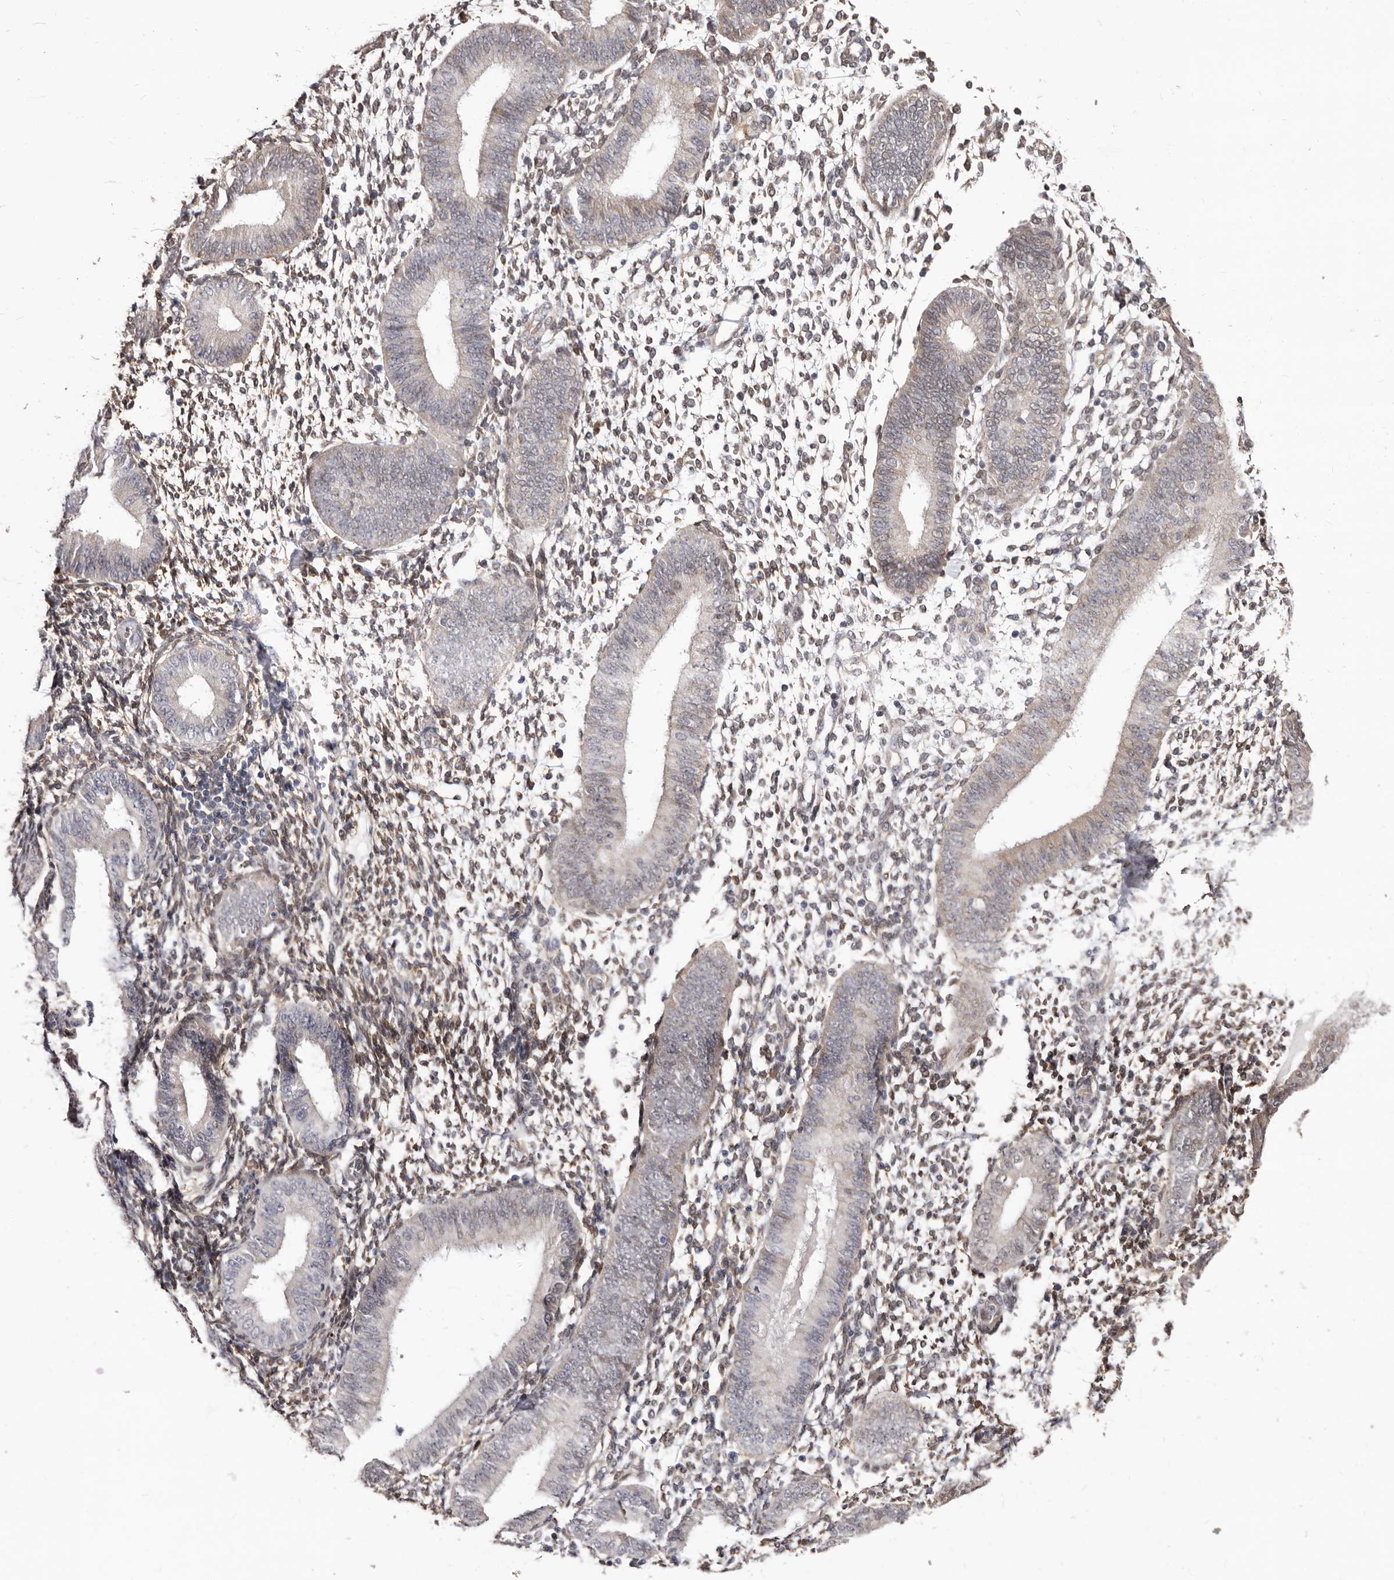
{"staining": {"intensity": "weak", "quantity": "25%-75%", "location": "cytoplasmic/membranous"}, "tissue": "endometrium", "cell_type": "Cells in endometrial stroma", "image_type": "normal", "snomed": [{"axis": "morphology", "description": "Normal tissue, NOS"}, {"axis": "topography", "description": "Uterus"}, {"axis": "topography", "description": "Endometrium"}], "caption": "Protein expression by IHC reveals weak cytoplasmic/membranous expression in about 25%-75% of cells in endometrial stroma in benign endometrium.", "gene": "KHDRBS2", "patient": {"sex": "female", "age": 48}}